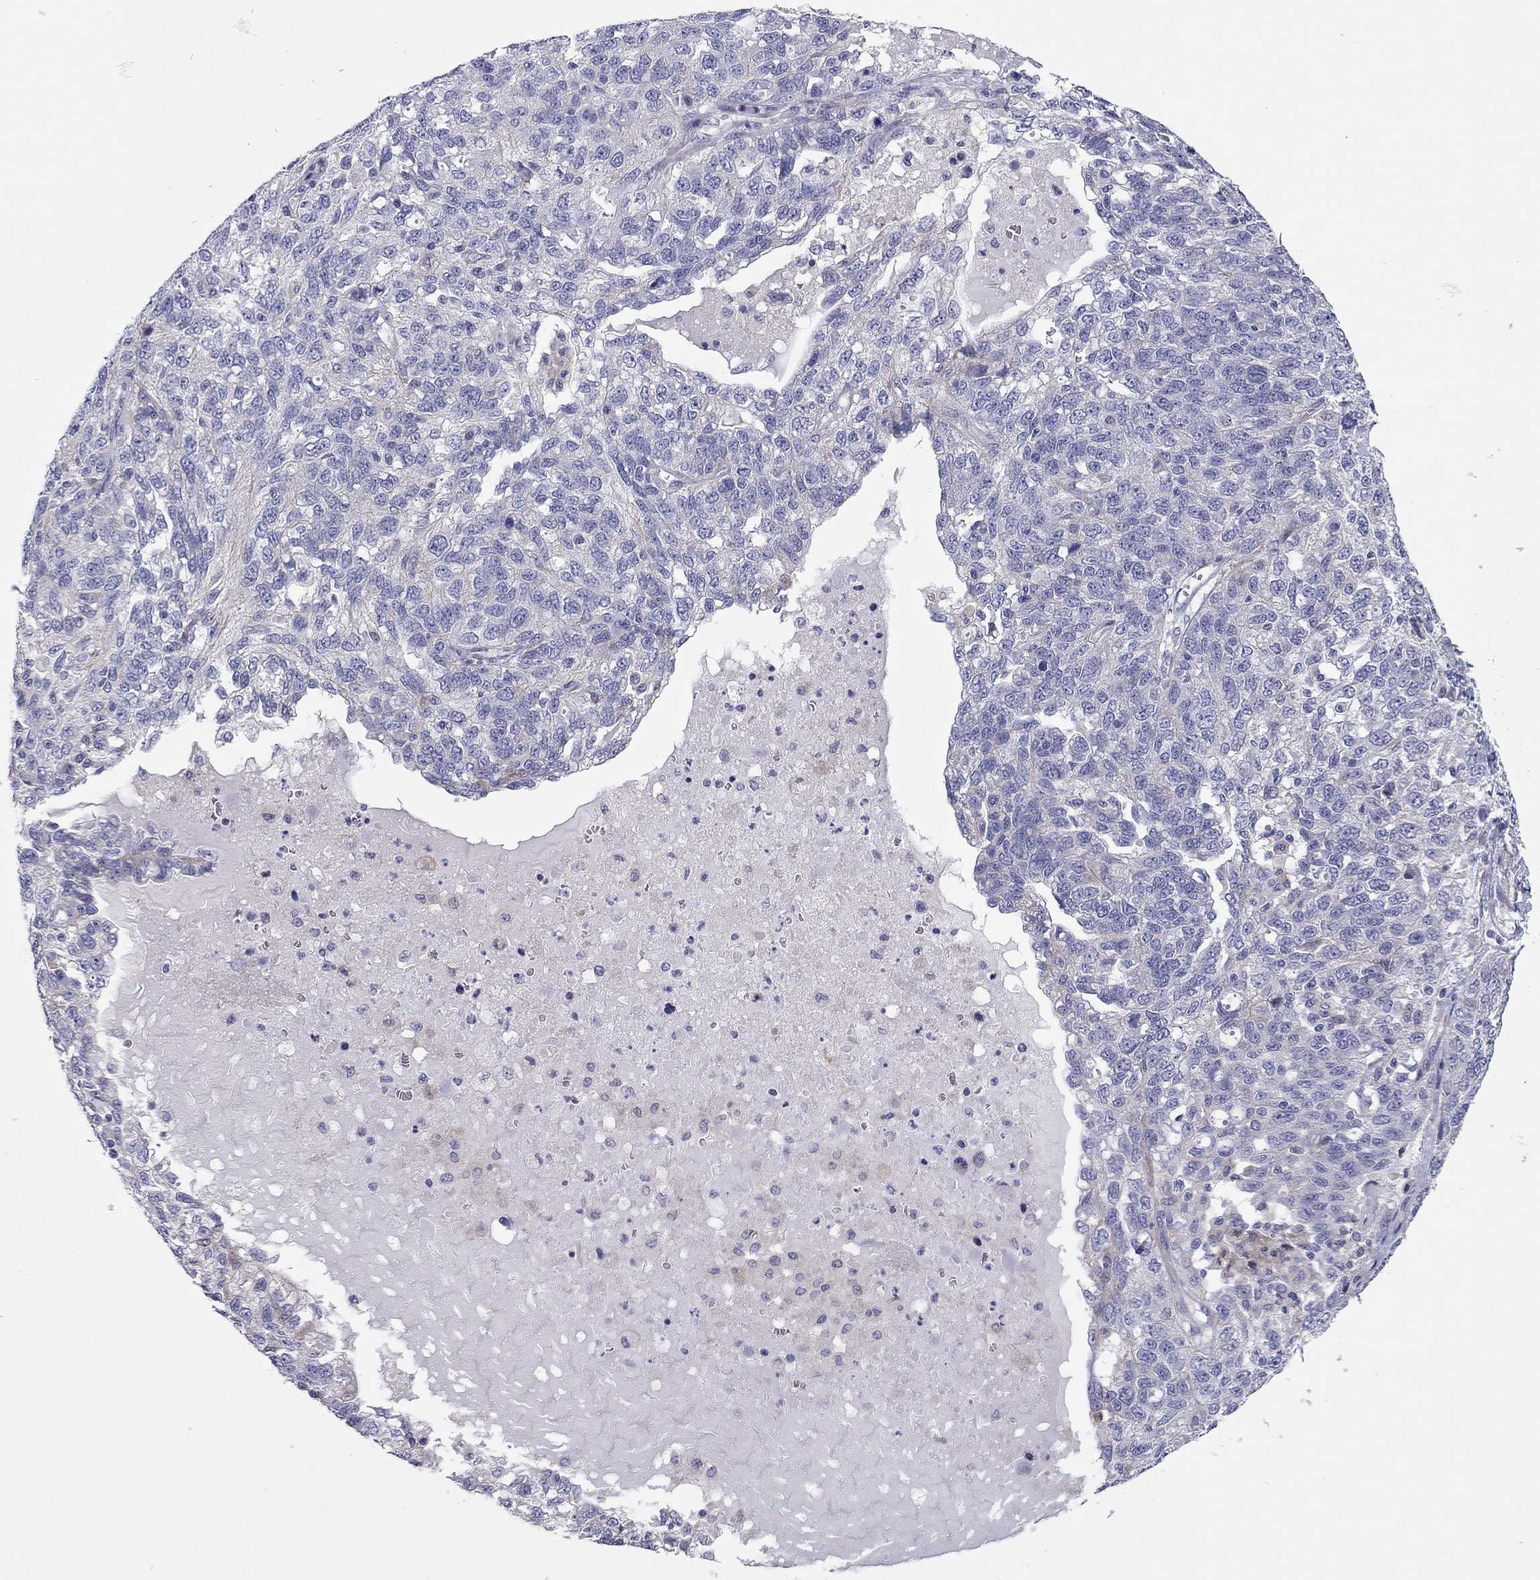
{"staining": {"intensity": "negative", "quantity": "none", "location": "none"}, "tissue": "ovarian cancer", "cell_type": "Tumor cells", "image_type": "cancer", "snomed": [{"axis": "morphology", "description": "Cystadenocarcinoma, serous, NOS"}, {"axis": "topography", "description": "Ovary"}], "caption": "A histopathology image of human ovarian cancer (serous cystadenocarcinoma) is negative for staining in tumor cells. (DAB immunohistochemistry (IHC), high magnification).", "gene": "SCARB1", "patient": {"sex": "female", "age": 71}}